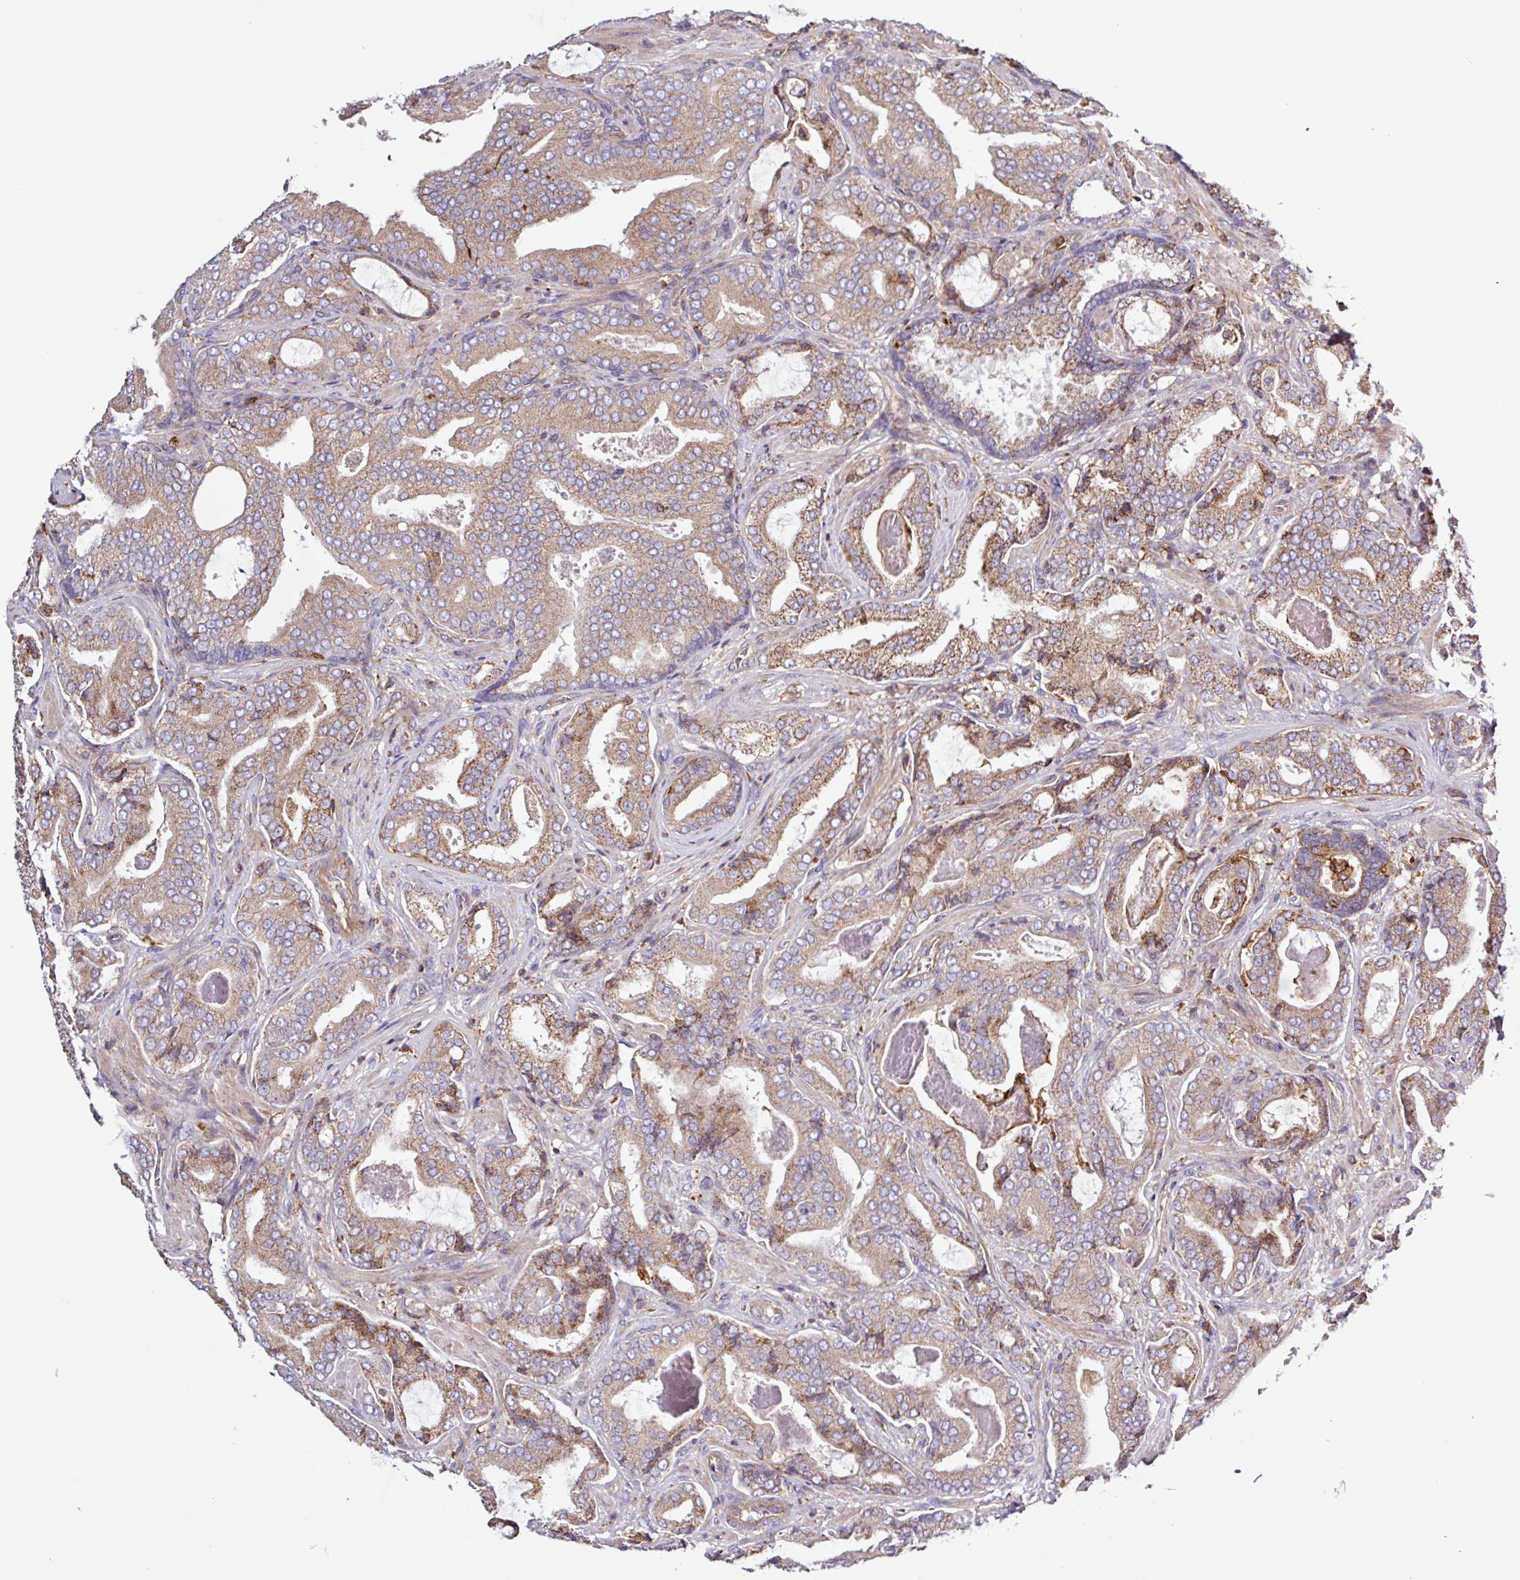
{"staining": {"intensity": "moderate", "quantity": ">75%", "location": "cytoplasmic/membranous"}, "tissue": "prostate cancer", "cell_type": "Tumor cells", "image_type": "cancer", "snomed": [{"axis": "morphology", "description": "Adenocarcinoma, High grade"}, {"axis": "topography", "description": "Prostate"}], "caption": "Adenocarcinoma (high-grade) (prostate) stained with DAB immunohistochemistry displays medium levels of moderate cytoplasmic/membranous positivity in about >75% of tumor cells.", "gene": "ACTR3", "patient": {"sex": "male", "age": 68}}